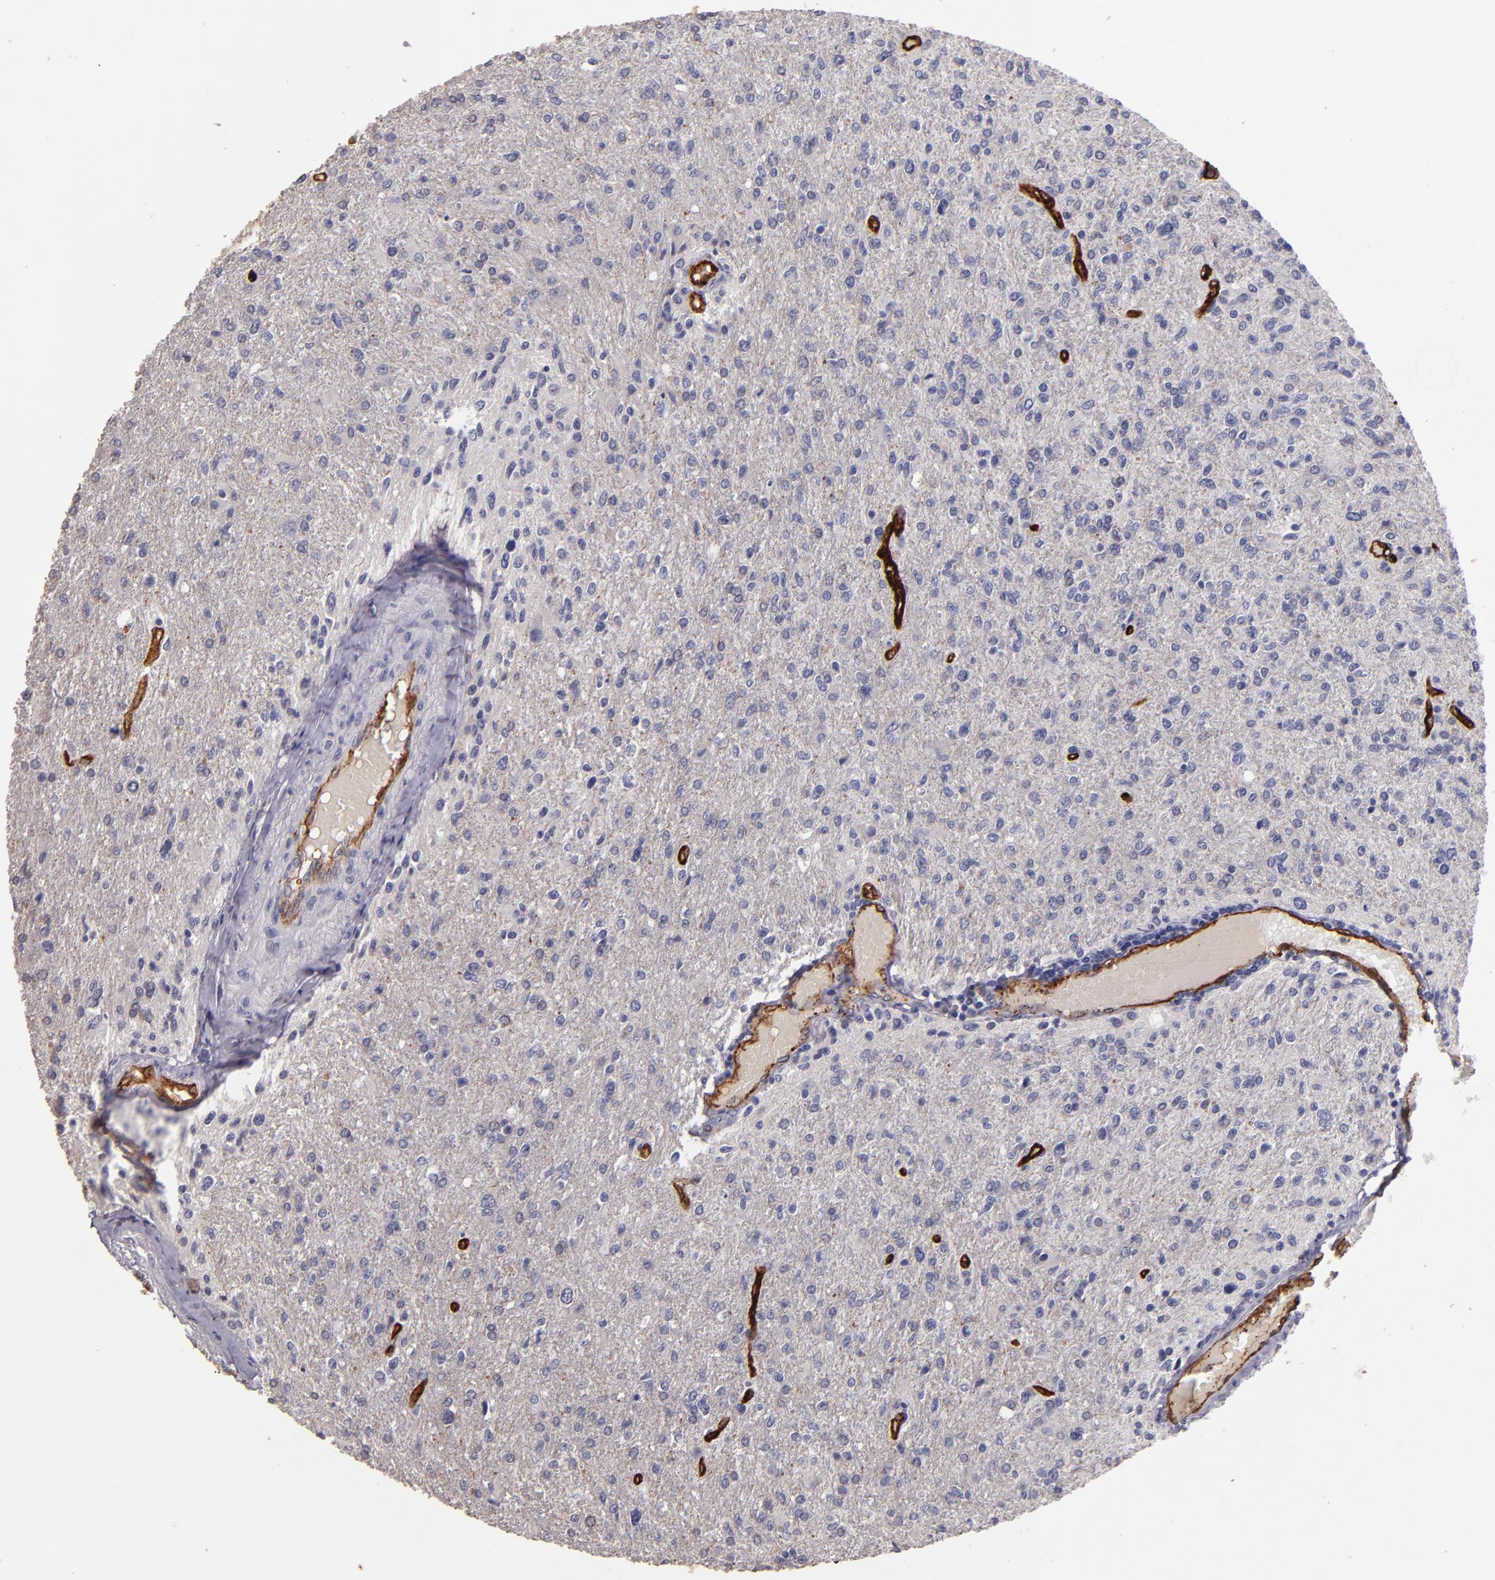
{"staining": {"intensity": "negative", "quantity": "none", "location": "none"}, "tissue": "glioma", "cell_type": "Tumor cells", "image_type": "cancer", "snomed": [{"axis": "morphology", "description": "Glioma, malignant, High grade"}, {"axis": "topography", "description": "Cerebral cortex"}], "caption": "DAB (3,3'-diaminobenzidine) immunohistochemical staining of human malignant high-grade glioma displays no significant expression in tumor cells.", "gene": "CLDN5", "patient": {"sex": "male", "age": 76}}